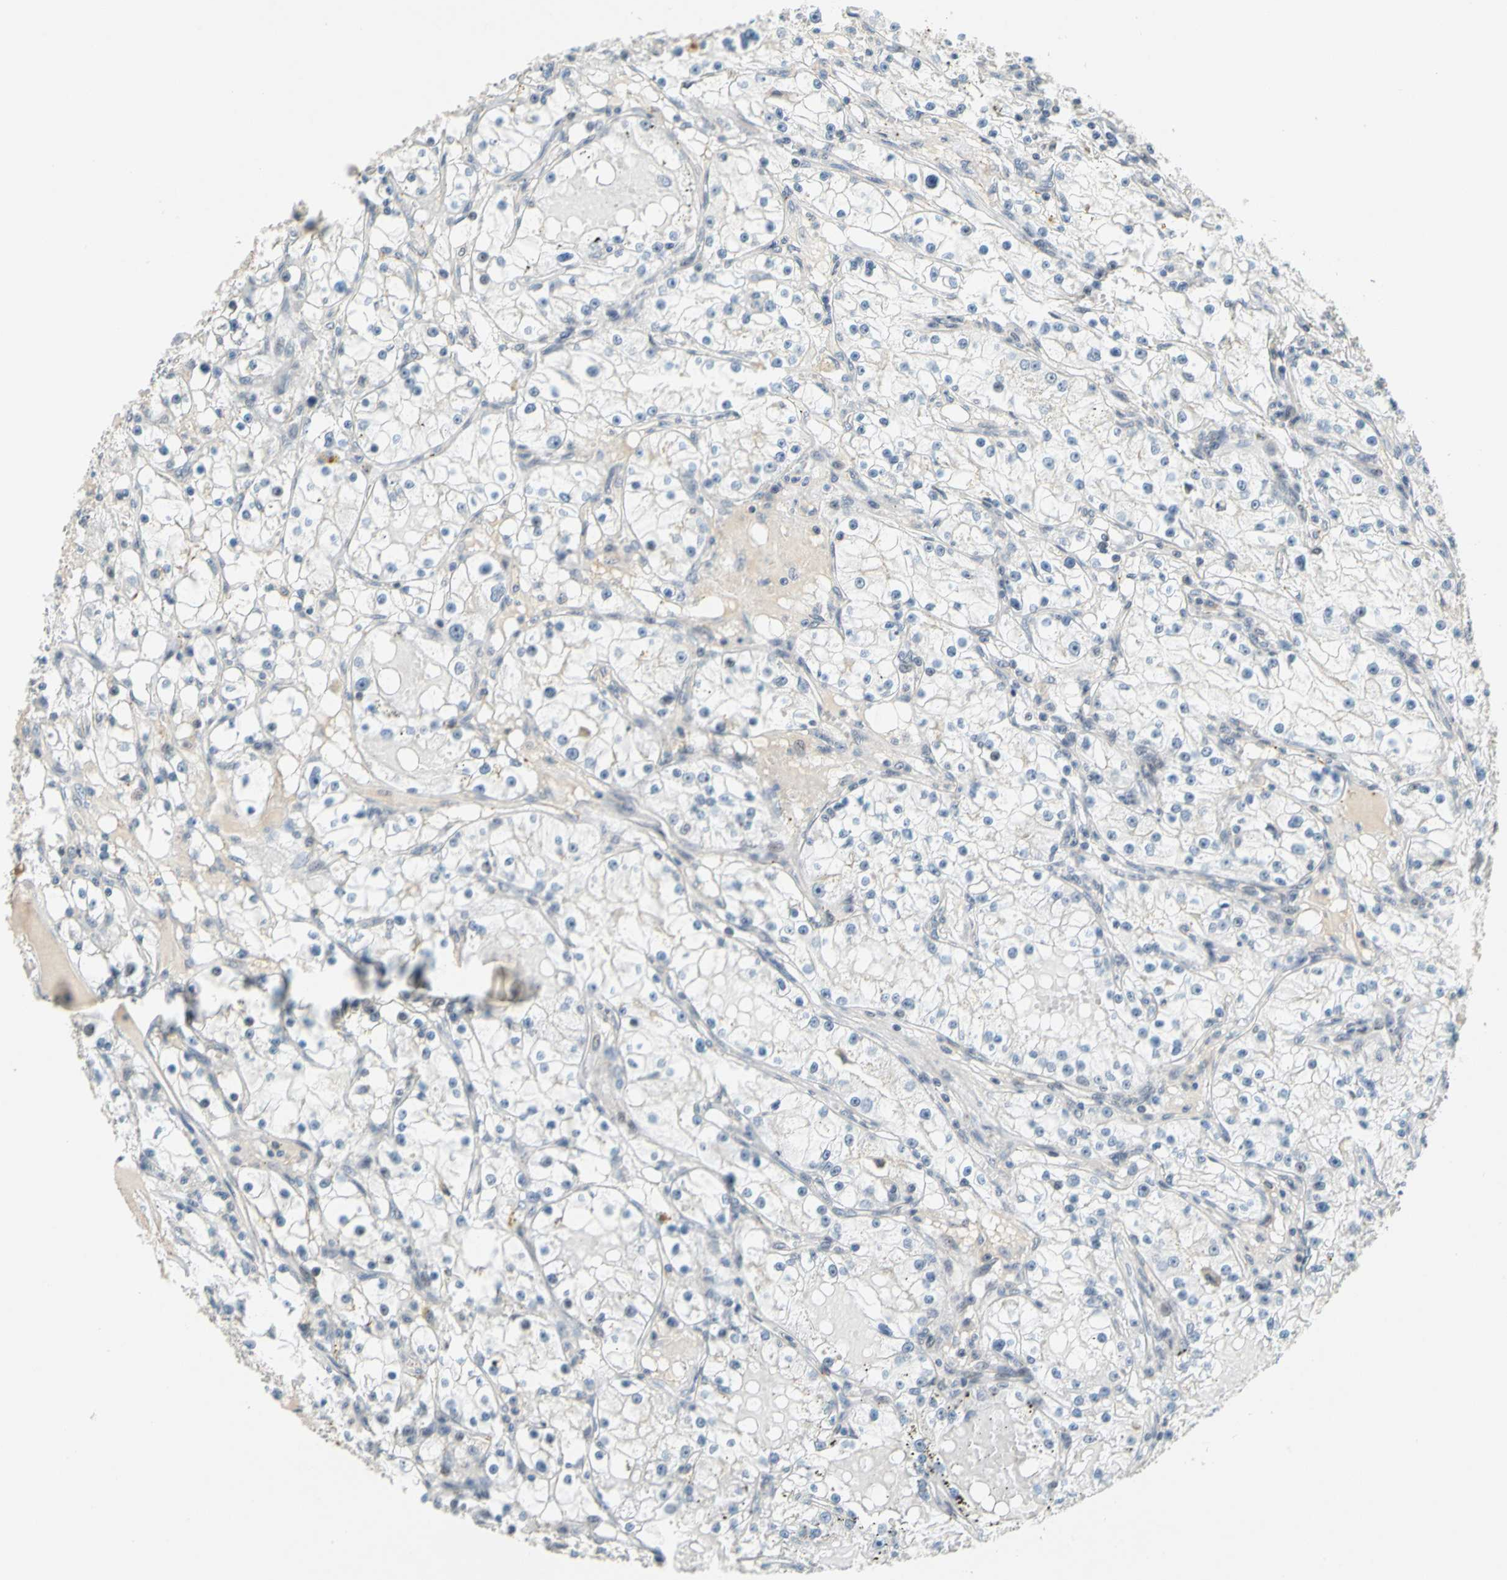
{"staining": {"intensity": "weak", "quantity": "<25%", "location": "cytoplasmic/membranous"}, "tissue": "renal cancer", "cell_type": "Tumor cells", "image_type": "cancer", "snomed": [{"axis": "morphology", "description": "Adenocarcinoma, NOS"}, {"axis": "topography", "description": "Kidney"}], "caption": "Immunohistochemical staining of renal adenocarcinoma exhibits no significant positivity in tumor cells.", "gene": "POGZ", "patient": {"sex": "male", "age": 56}}